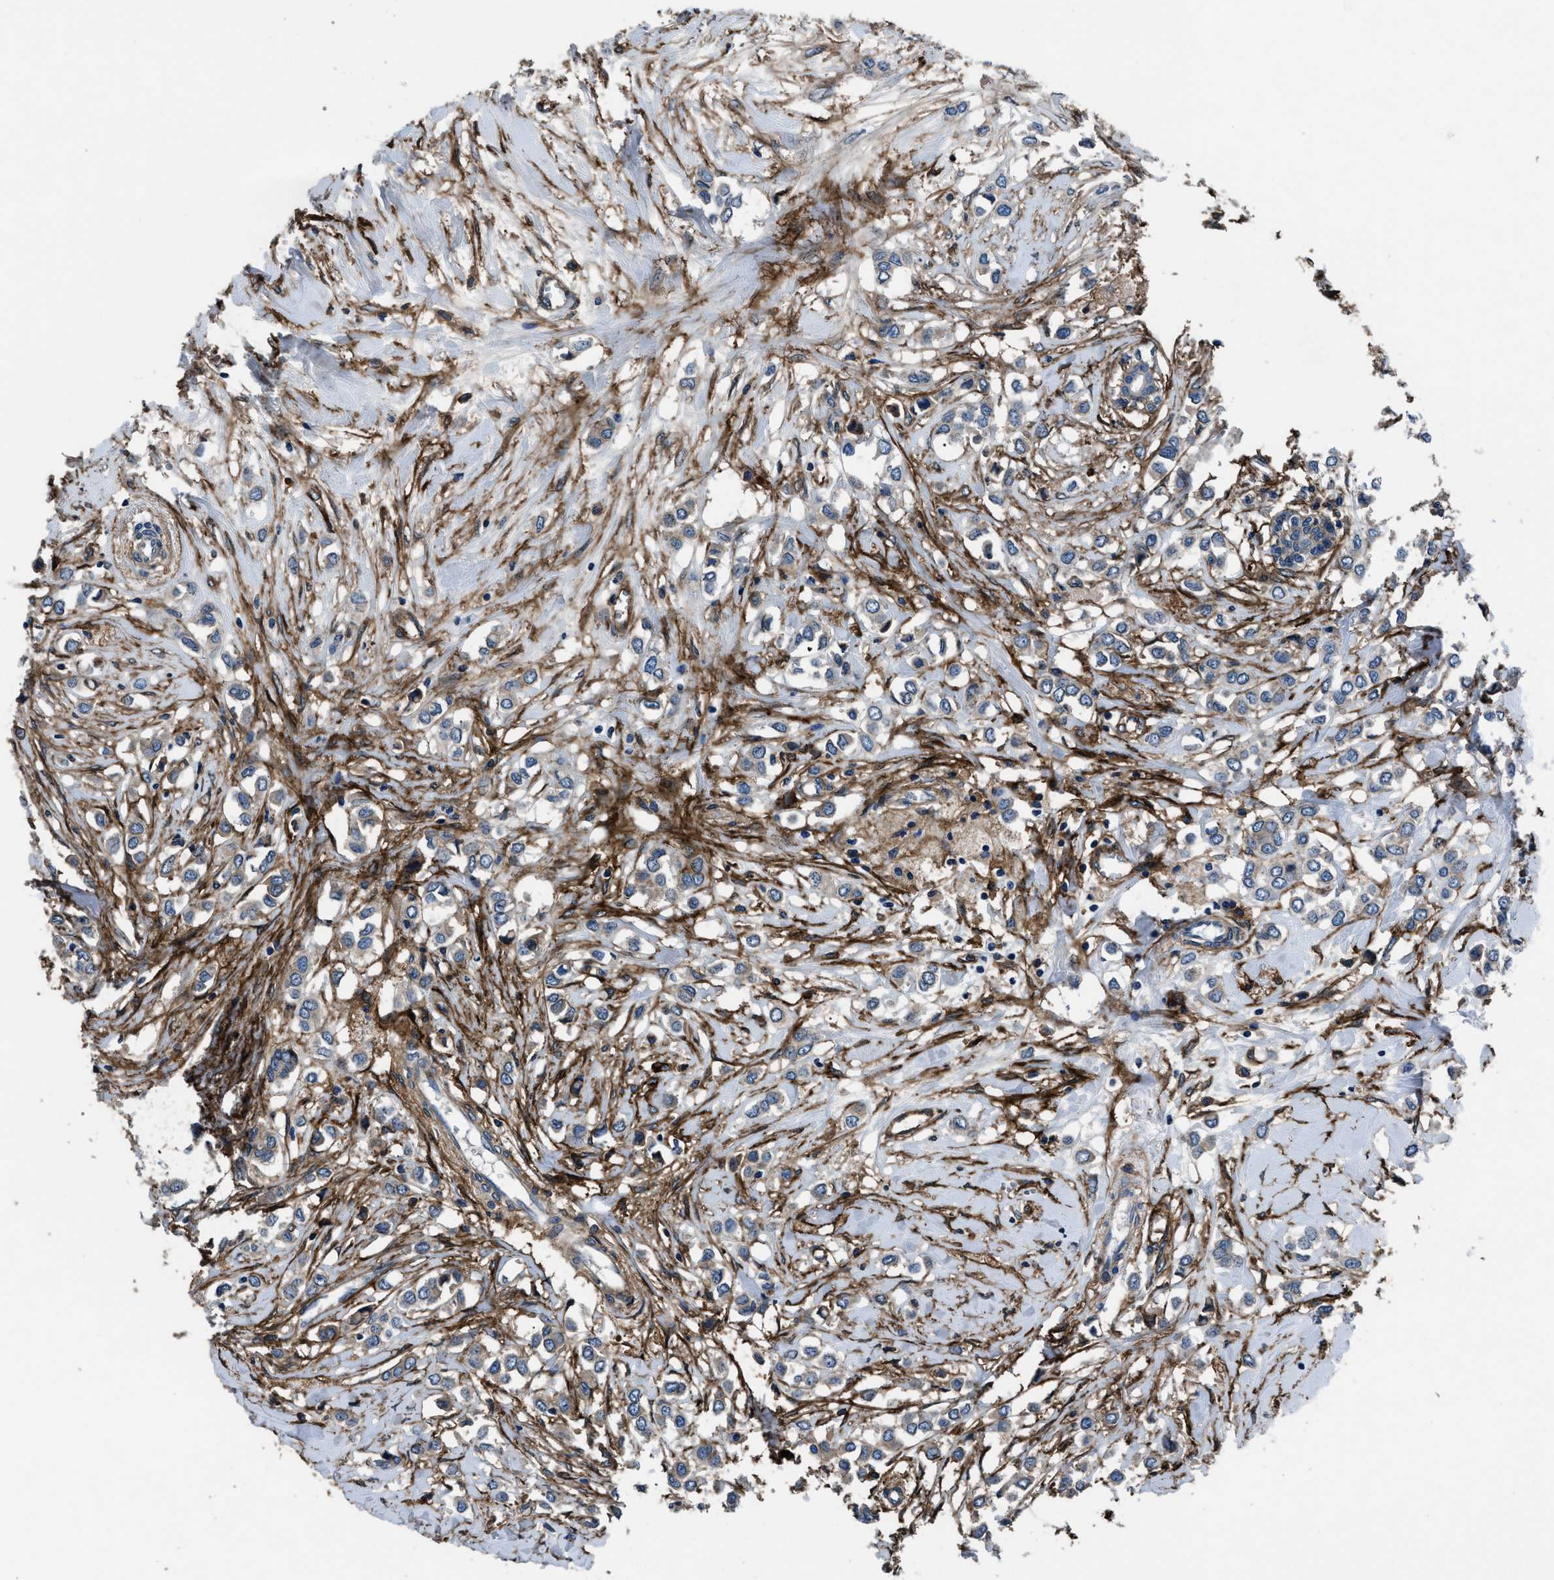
{"staining": {"intensity": "negative", "quantity": "none", "location": "none"}, "tissue": "breast cancer", "cell_type": "Tumor cells", "image_type": "cancer", "snomed": [{"axis": "morphology", "description": "Lobular carcinoma"}, {"axis": "topography", "description": "Breast"}], "caption": "IHC histopathology image of neoplastic tissue: breast lobular carcinoma stained with DAB (3,3'-diaminobenzidine) shows no significant protein expression in tumor cells.", "gene": "CD276", "patient": {"sex": "female", "age": 51}}